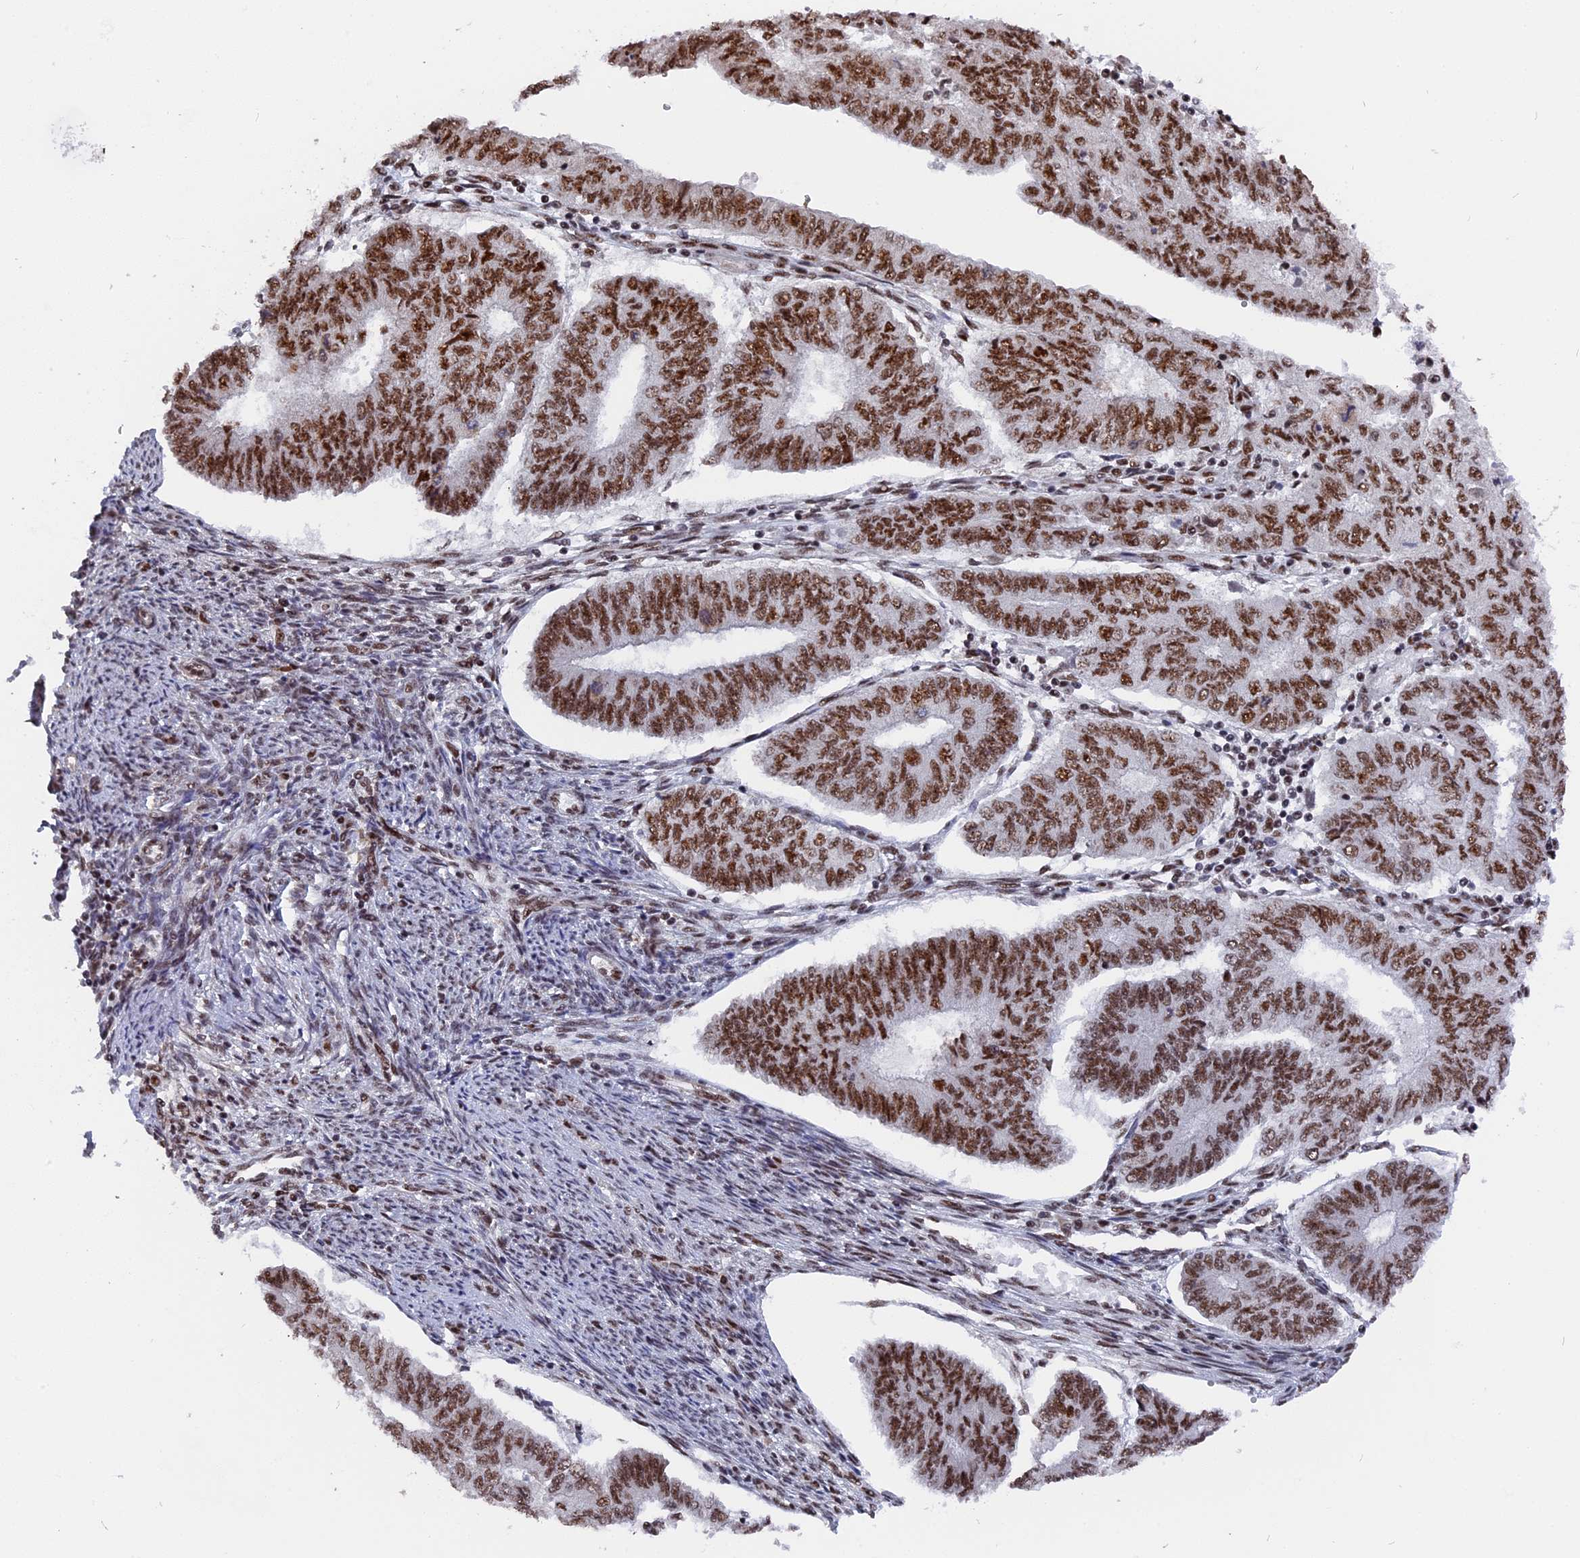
{"staining": {"intensity": "strong", "quantity": ">75%", "location": "nuclear"}, "tissue": "endometrial cancer", "cell_type": "Tumor cells", "image_type": "cancer", "snomed": [{"axis": "morphology", "description": "Adenocarcinoma, NOS"}, {"axis": "topography", "description": "Endometrium"}], "caption": "High-power microscopy captured an immunohistochemistry (IHC) photomicrograph of endometrial cancer (adenocarcinoma), revealing strong nuclear expression in about >75% of tumor cells. (Brightfield microscopy of DAB IHC at high magnification).", "gene": "SF3A2", "patient": {"sex": "female", "age": 68}}